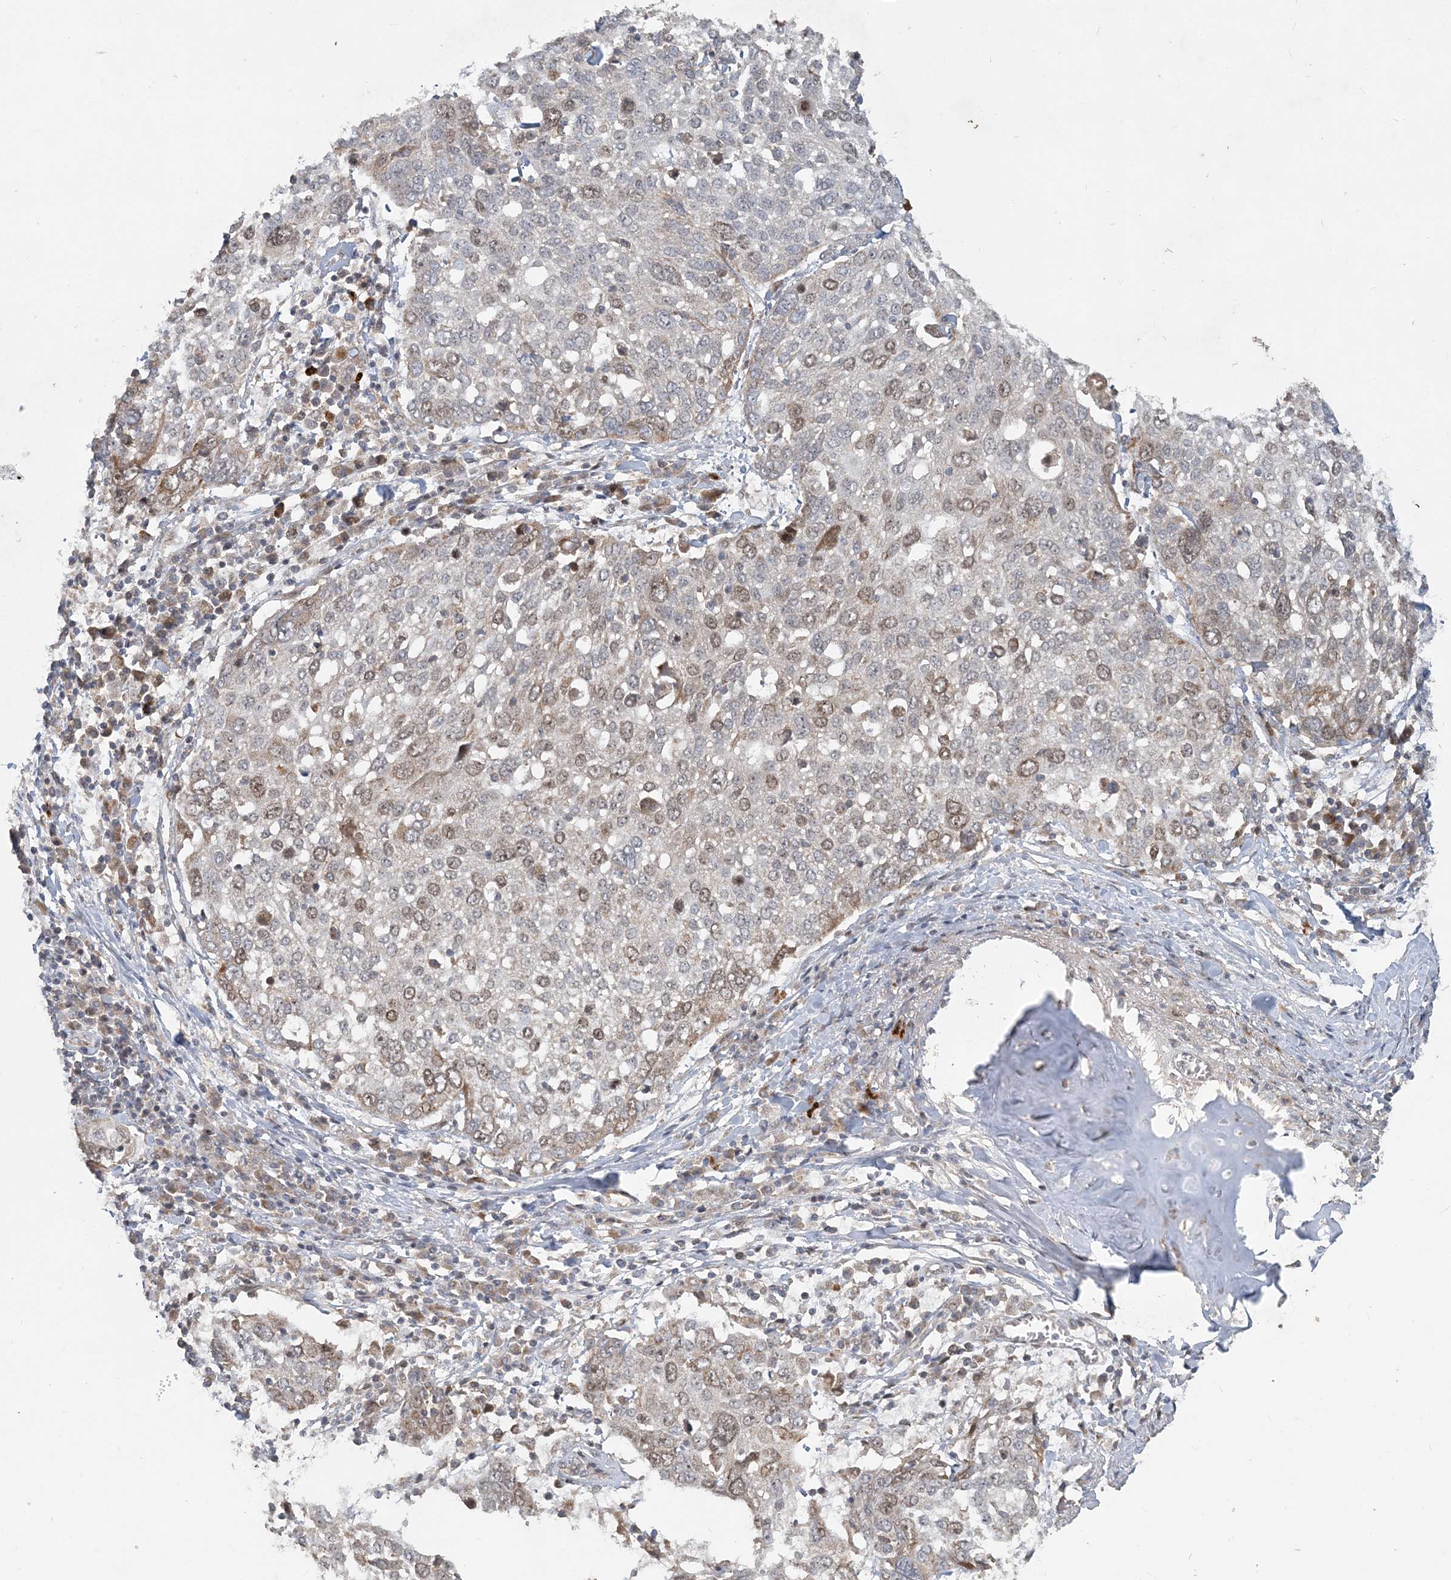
{"staining": {"intensity": "weak", "quantity": "25%-75%", "location": "cytoplasmic/membranous,nuclear"}, "tissue": "lung cancer", "cell_type": "Tumor cells", "image_type": "cancer", "snomed": [{"axis": "morphology", "description": "Squamous cell carcinoma, NOS"}, {"axis": "topography", "description": "Lung"}], "caption": "Tumor cells display low levels of weak cytoplasmic/membranous and nuclear expression in approximately 25%-75% of cells in human lung cancer (squamous cell carcinoma).", "gene": "TRAIP", "patient": {"sex": "male", "age": 65}}